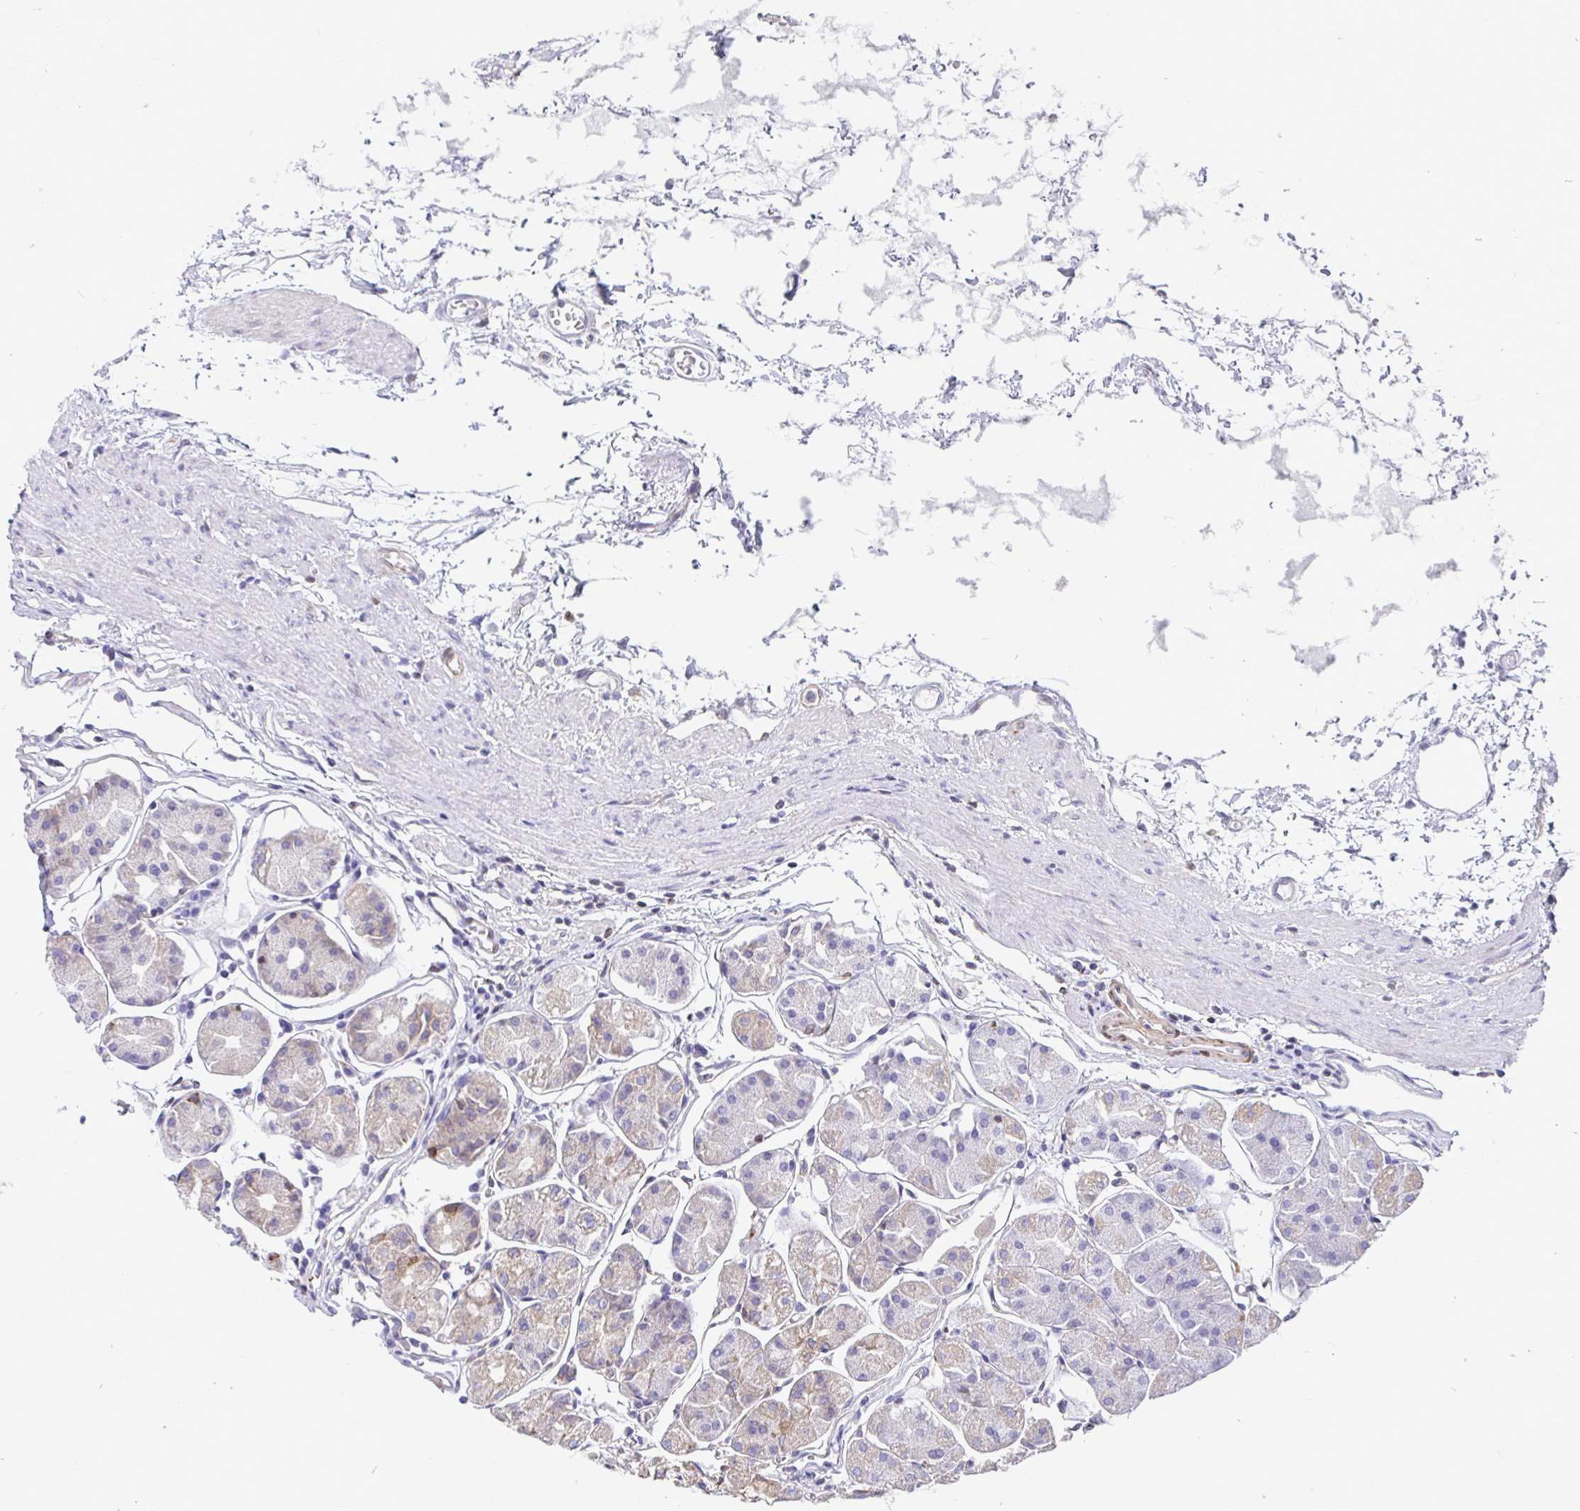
{"staining": {"intensity": "strong", "quantity": "25%-75%", "location": "cytoplasmic/membranous"}, "tissue": "stomach", "cell_type": "Glandular cells", "image_type": "normal", "snomed": [{"axis": "morphology", "description": "Normal tissue, NOS"}, {"axis": "topography", "description": "Stomach"}], "caption": "High-magnification brightfield microscopy of benign stomach stained with DAB (3,3'-diaminobenzidine) (brown) and counterstained with hematoxylin (blue). glandular cells exhibit strong cytoplasmic/membranous positivity is appreciated in approximately25%-75% of cells. (Brightfield microscopy of DAB IHC at high magnification).", "gene": "TP53I11", "patient": {"sex": "male", "age": 55}}